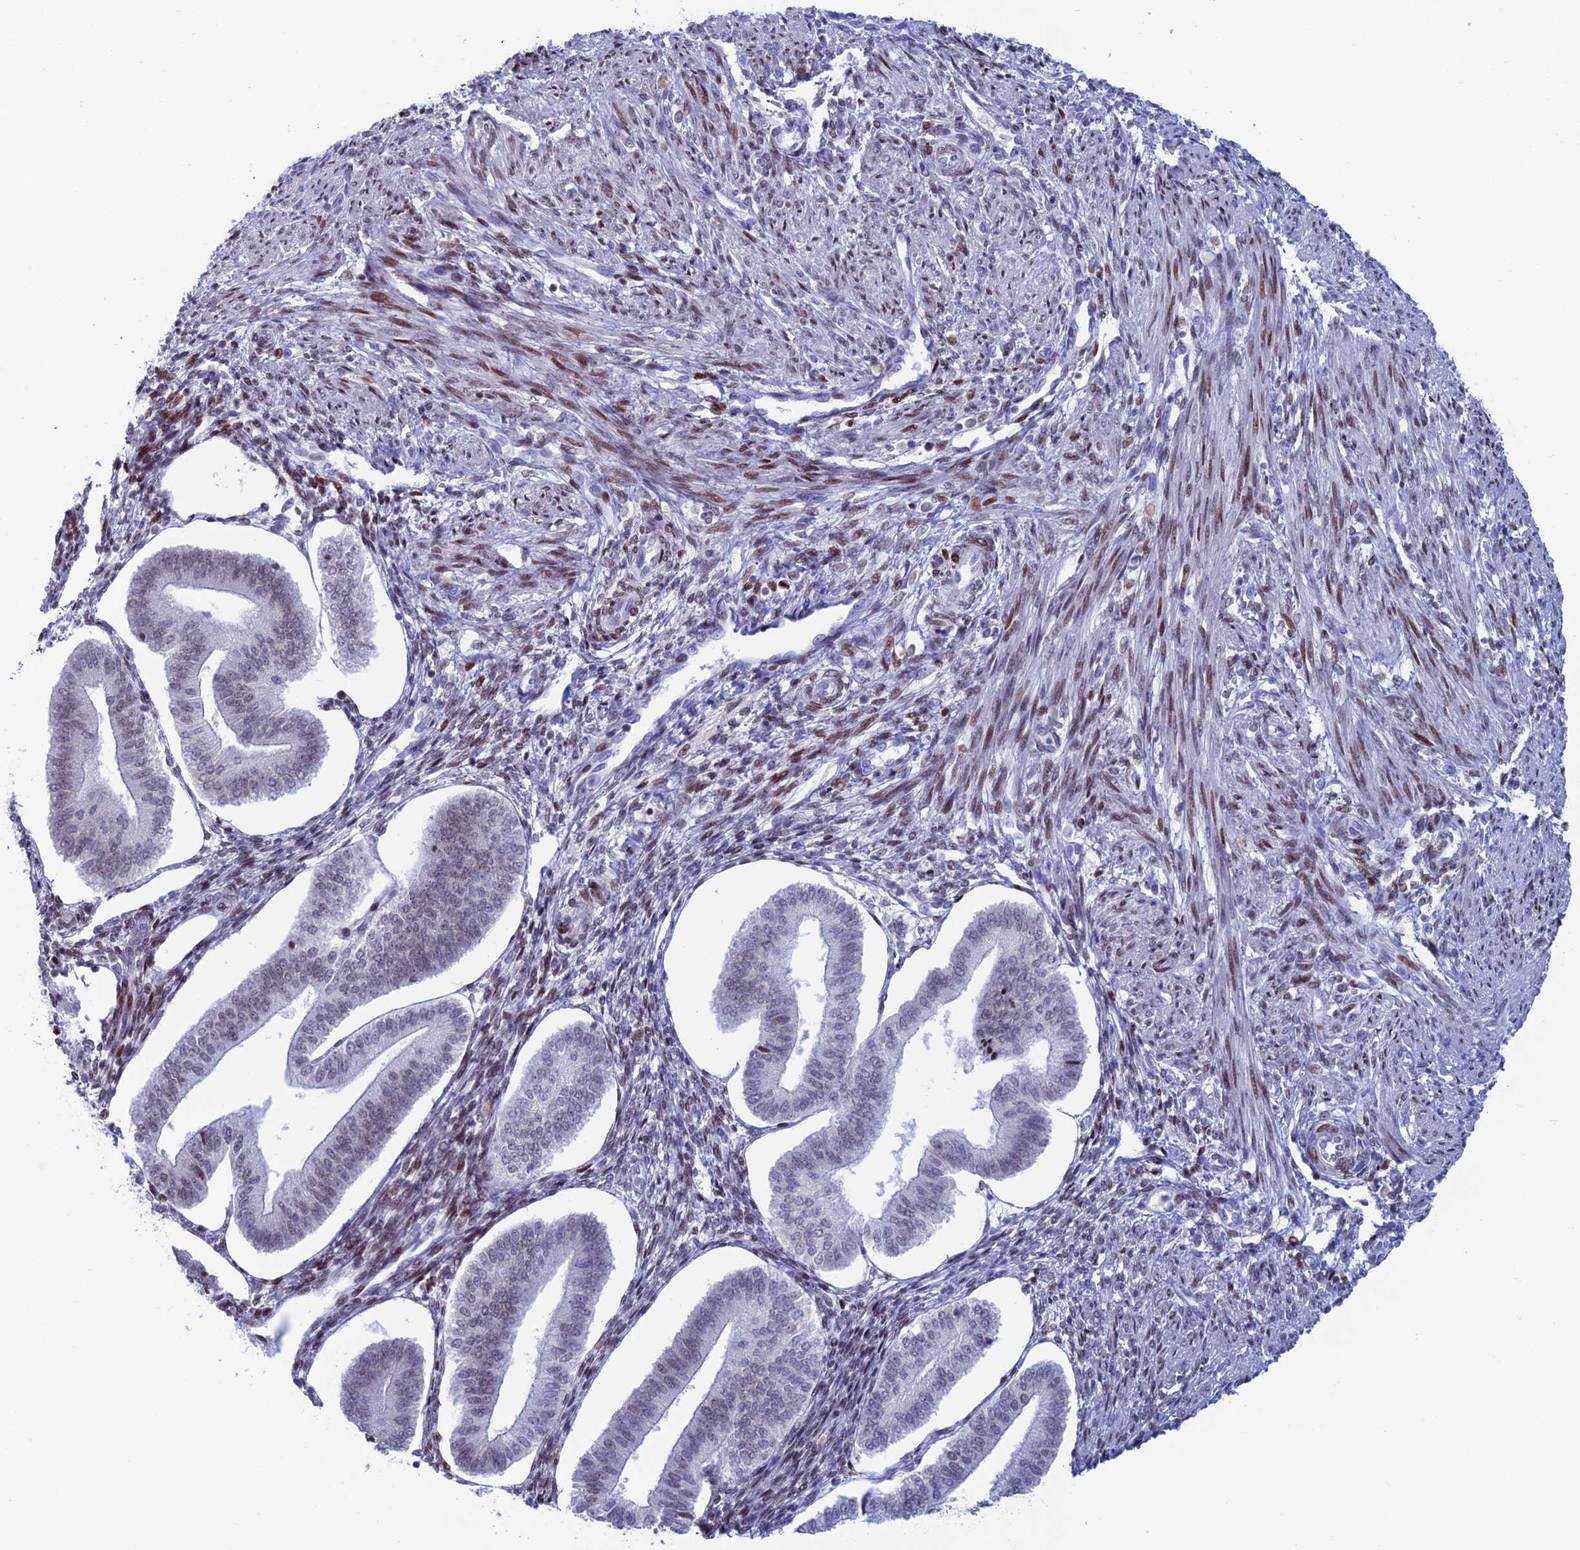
{"staining": {"intensity": "weak", "quantity": "25%-75%", "location": "nuclear"}, "tissue": "endometrium", "cell_type": "Cells in endometrial stroma", "image_type": "normal", "snomed": [{"axis": "morphology", "description": "Normal tissue, NOS"}, {"axis": "topography", "description": "Endometrium"}], "caption": "Benign endometrium was stained to show a protein in brown. There is low levels of weak nuclear expression in about 25%-75% of cells in endometrial stroma.", "gene": "CERS6", "patient": {"sex": "female", "age": 34}}